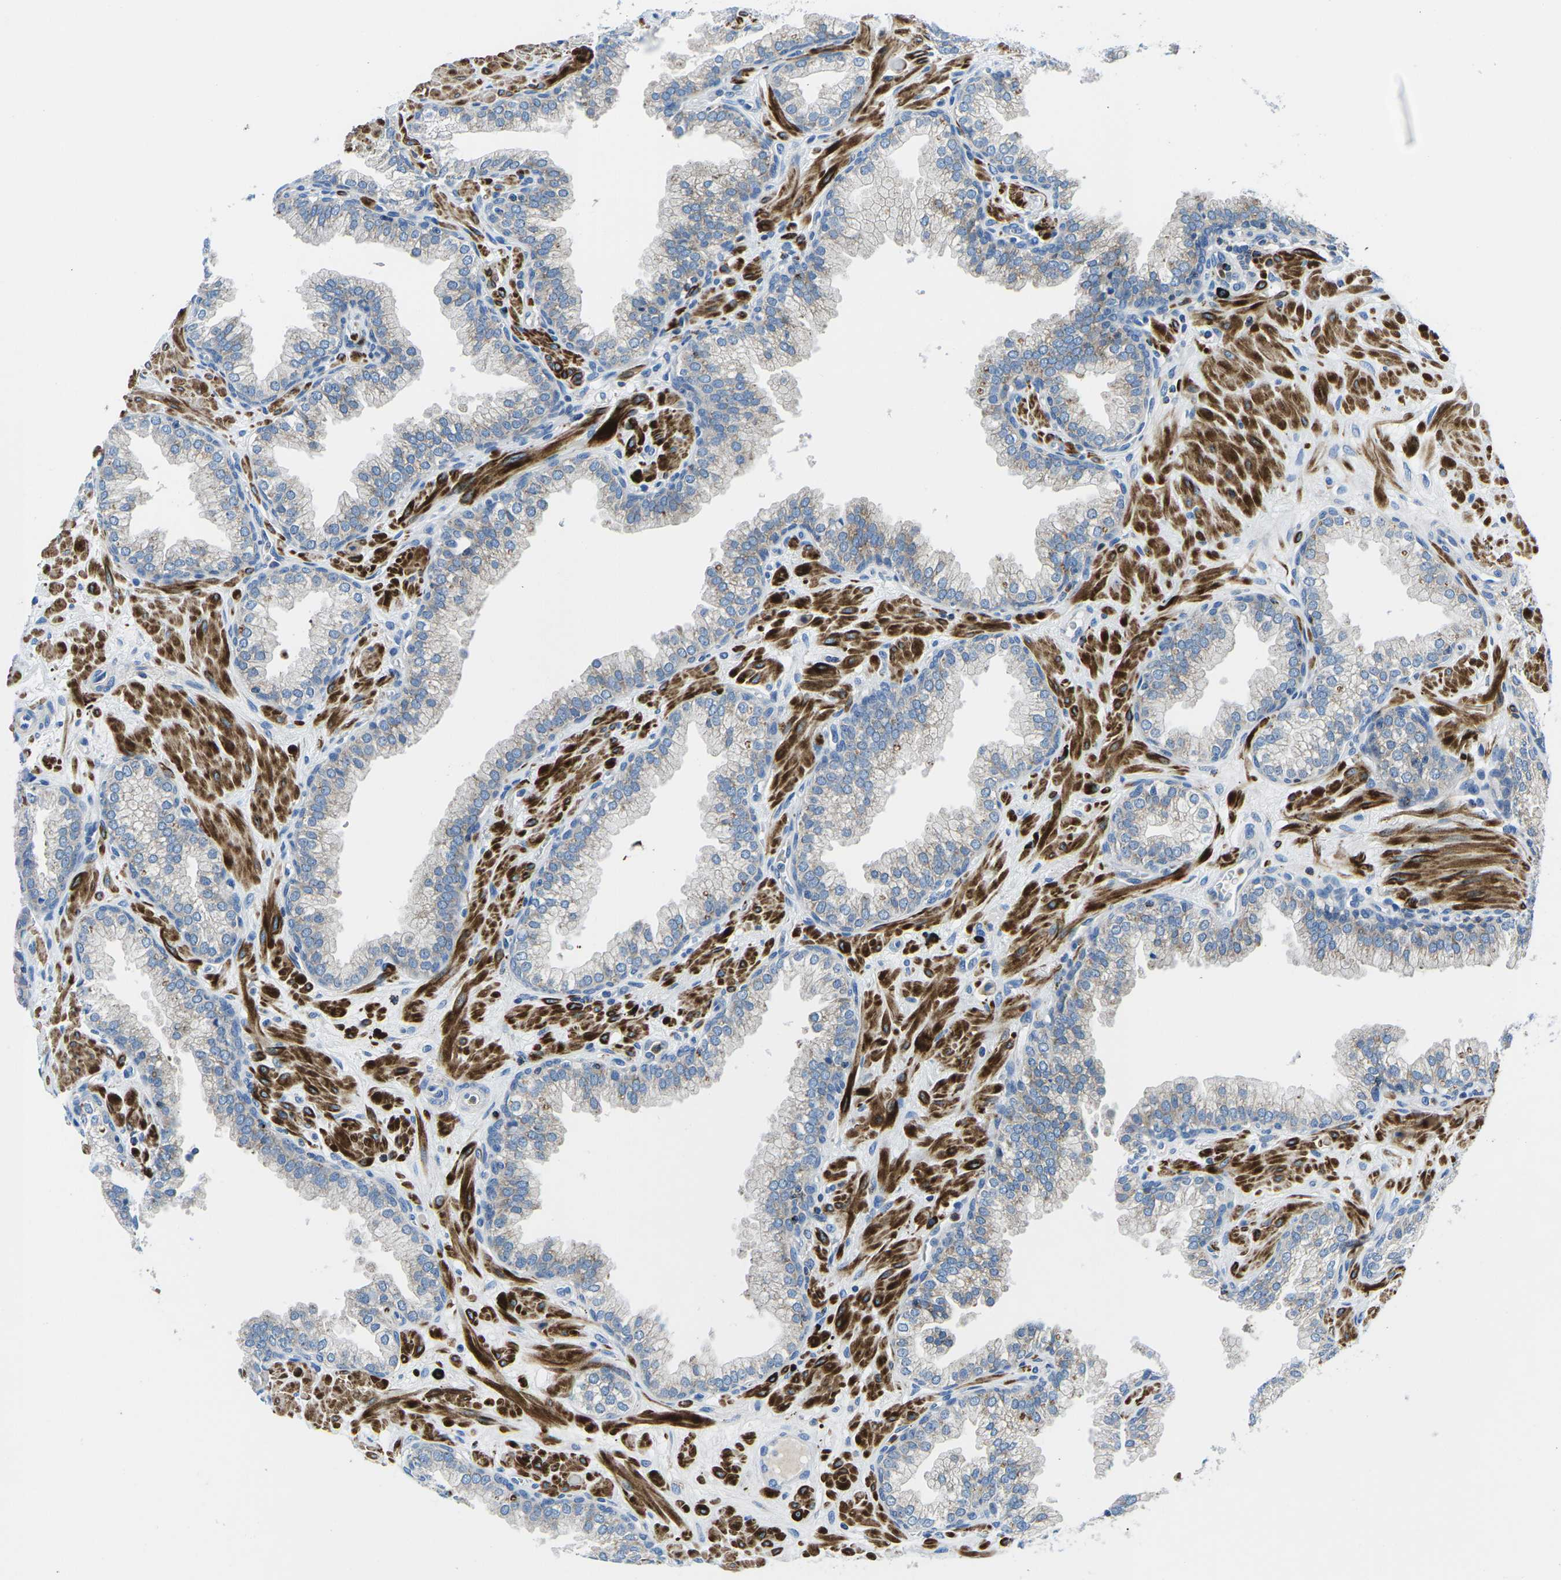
{"staining": {"intensity": "negative", "quantity": "none", "location": "none"}, "tissue": "prostate", "cell_type": "Glandular cells", "image_type": "normal", "snomed": [{"axis": "morphology", "description": "Normal tissue, NOS"}, {"axis": "morphology", "description": "Urothelial carcinoma, Low grade"}, {"axis": "topography", "description": "Urinary bladder"}, {"axis": "topography", "description": "Prostate"}], "caption": "Image shows no protein staining in glandular cells of normal prostate.", "gene": "MC4R", "patient": {"sex": "male", "age": 60}}